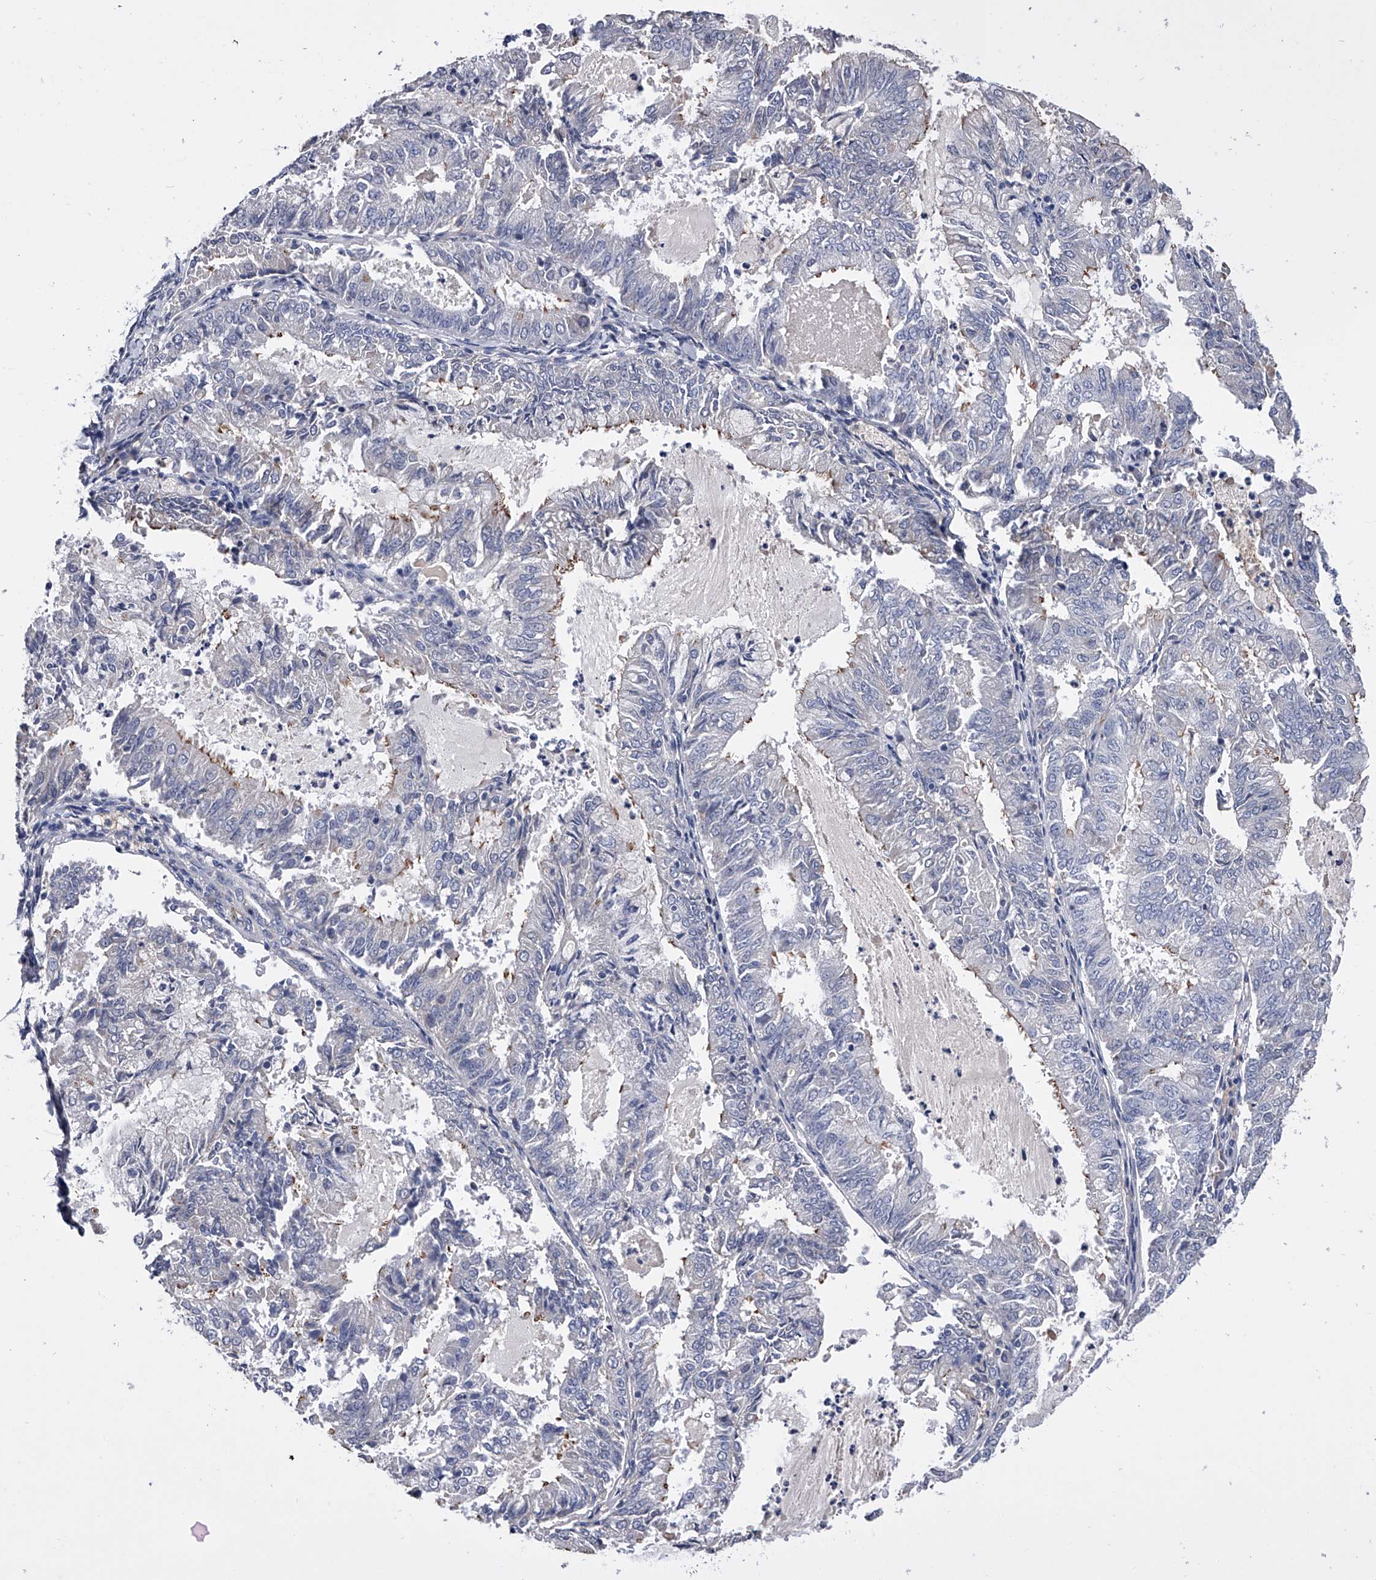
{"staining": {"intensity": "negative", "quantity": "none", "location": "none"}, "tissue": "endometrial cancer", "cell_type": "Tumor cells", "image_type": "cancer", "snomed": [{"axis": "morphology", "description": "Adenocarcinoma, NOS"}, {"axis": "topography", "description": "Endometrium"}], "caption": "This is a photomicrograph of immunohistochemistry (IHC) staining of adenocarcinoma (endometrial), which shows no positivity in tumor cells.", "gene": "EFCAB7", "patient": {"sex": "female", "age": 57}}